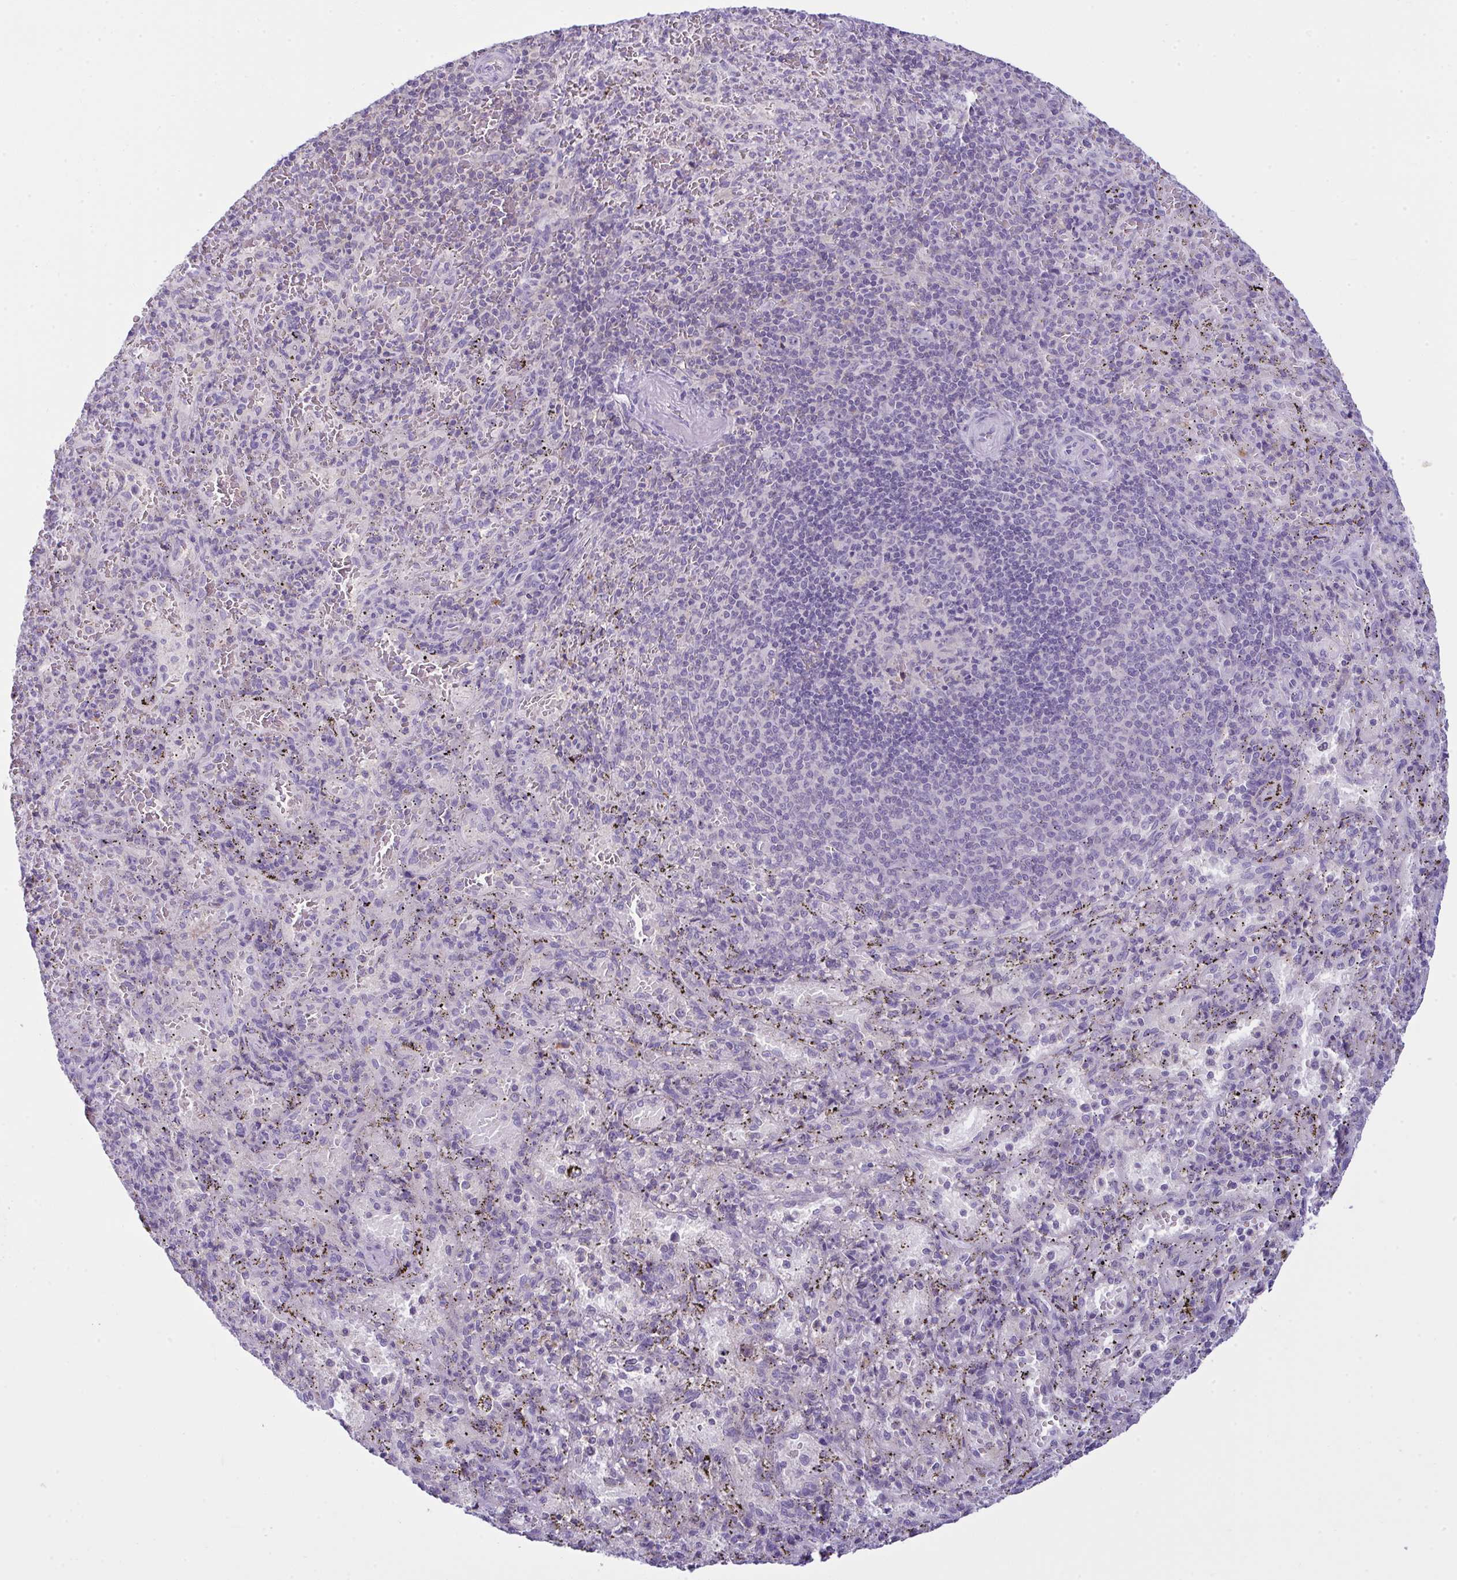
{"staining": {"intensity": "negative", "quantity": "none", "location": "none"}, "tissue": "spleen", "cell_type": "Cells in red pulp", "image_type": "normal", "snomed": [{"axis": "morphology", "description": "Normal tissue, NOS"}, {"axis": "topography", "description": "Spleen"}], "caption": "Immunohistochemical staining of unremarkable spleen demonstrates no significant positivity in cells in red pulp.", "gene": "RANBP2", "patient": {"sex": "male", "age": 57}}